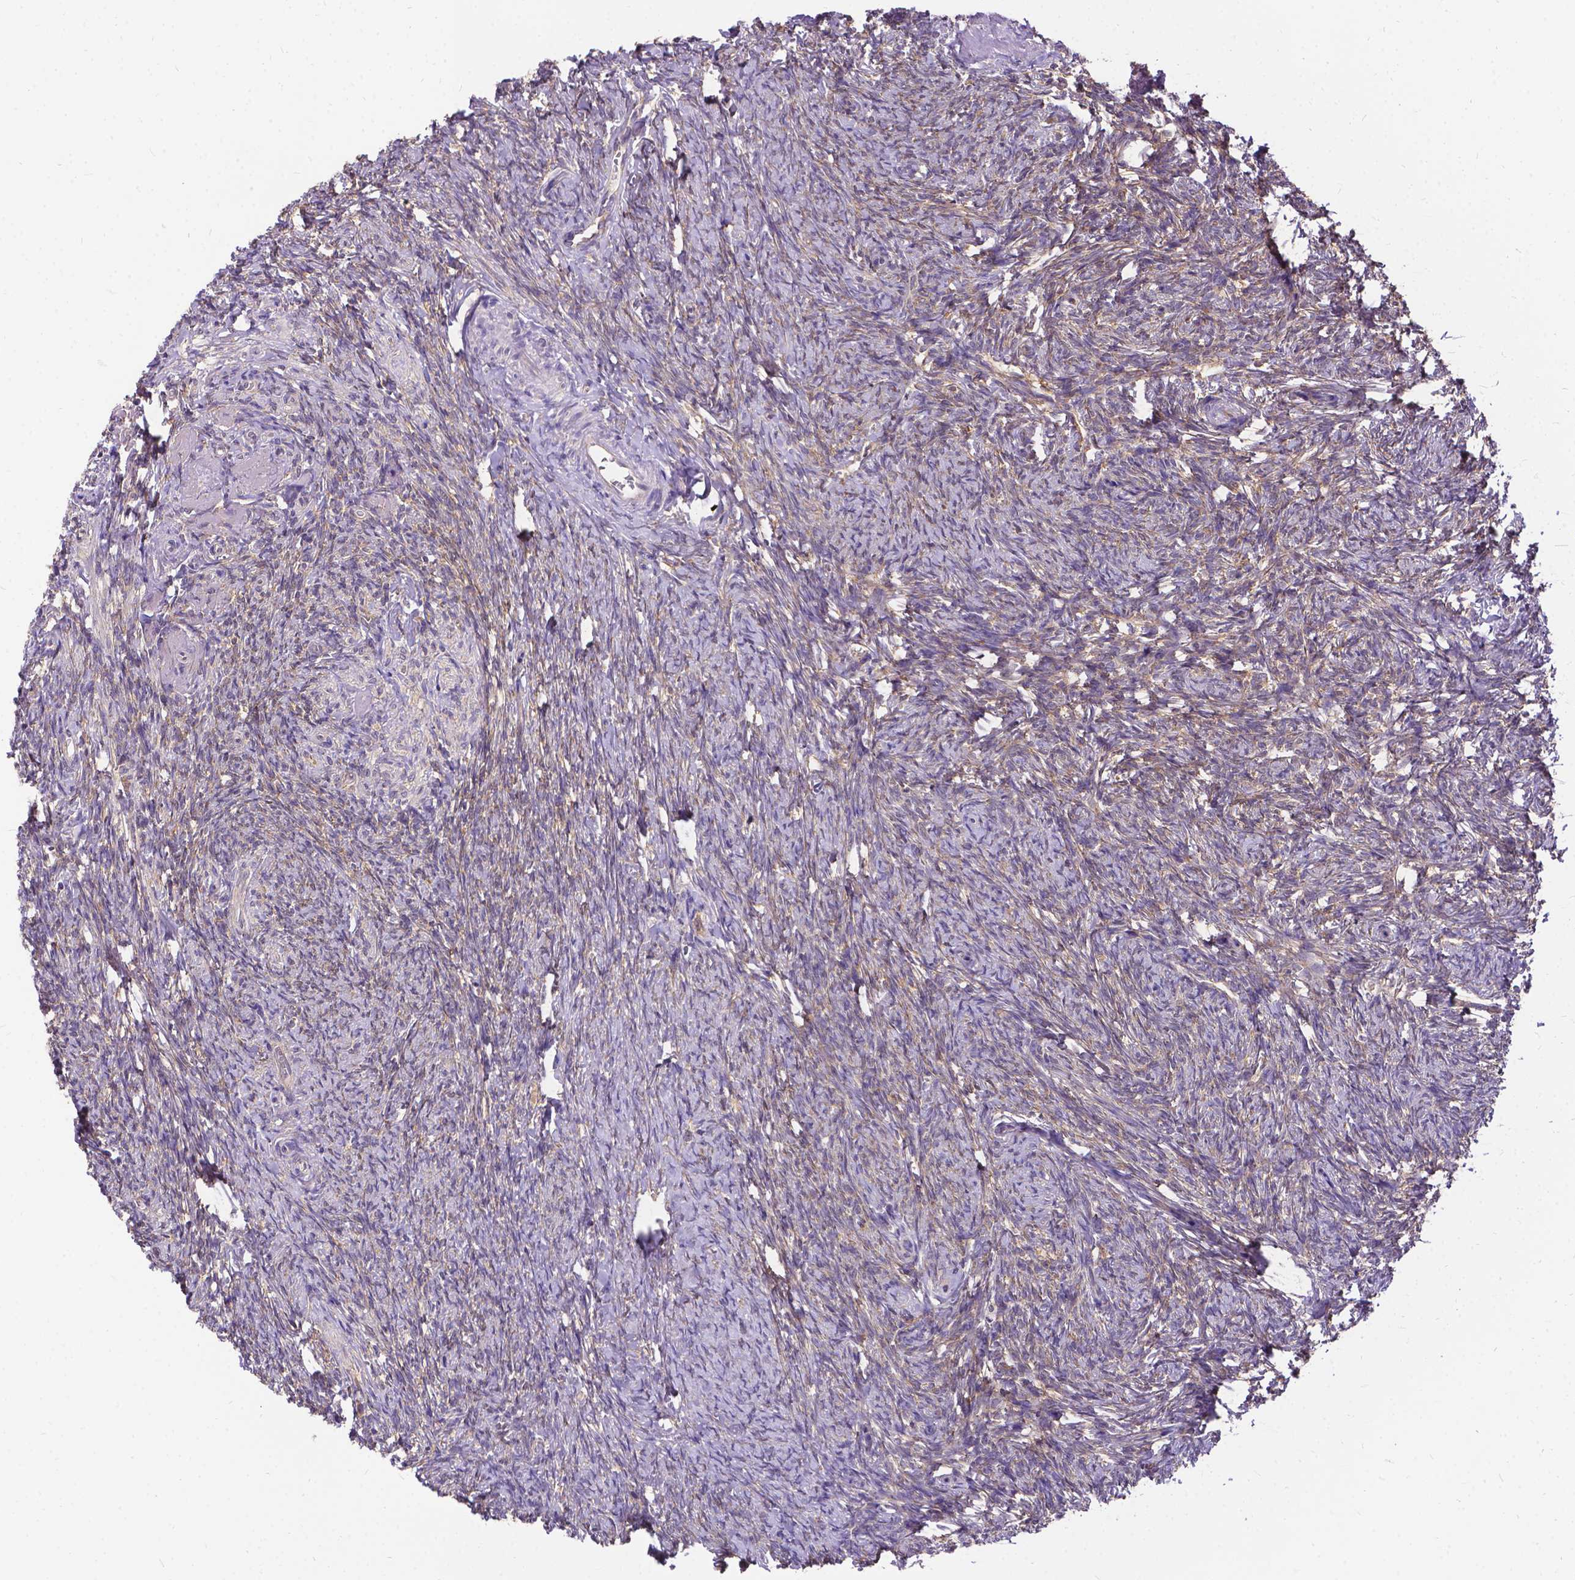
{"staining": {"intensity": "weak", "quantity": "25%-75%", "location": "cytoplasmic/membranous"}, "tissue": "ovary", "cell_type": "Ovarian stroma cells", "image_type": "normal", "snomed": [{"axis": "morphology", "description": "Normal tissue, NOS"}, {"axis": "topography", "description": "Ovary"}], "caption": "Protein staining of unremarkable ovary reveals weak cytoplasmic/membranous staining in about 25%-75% of ovarian stroma cells.", "gene": "DENND6A", "patient": {"sex": "female", "age": 72}}